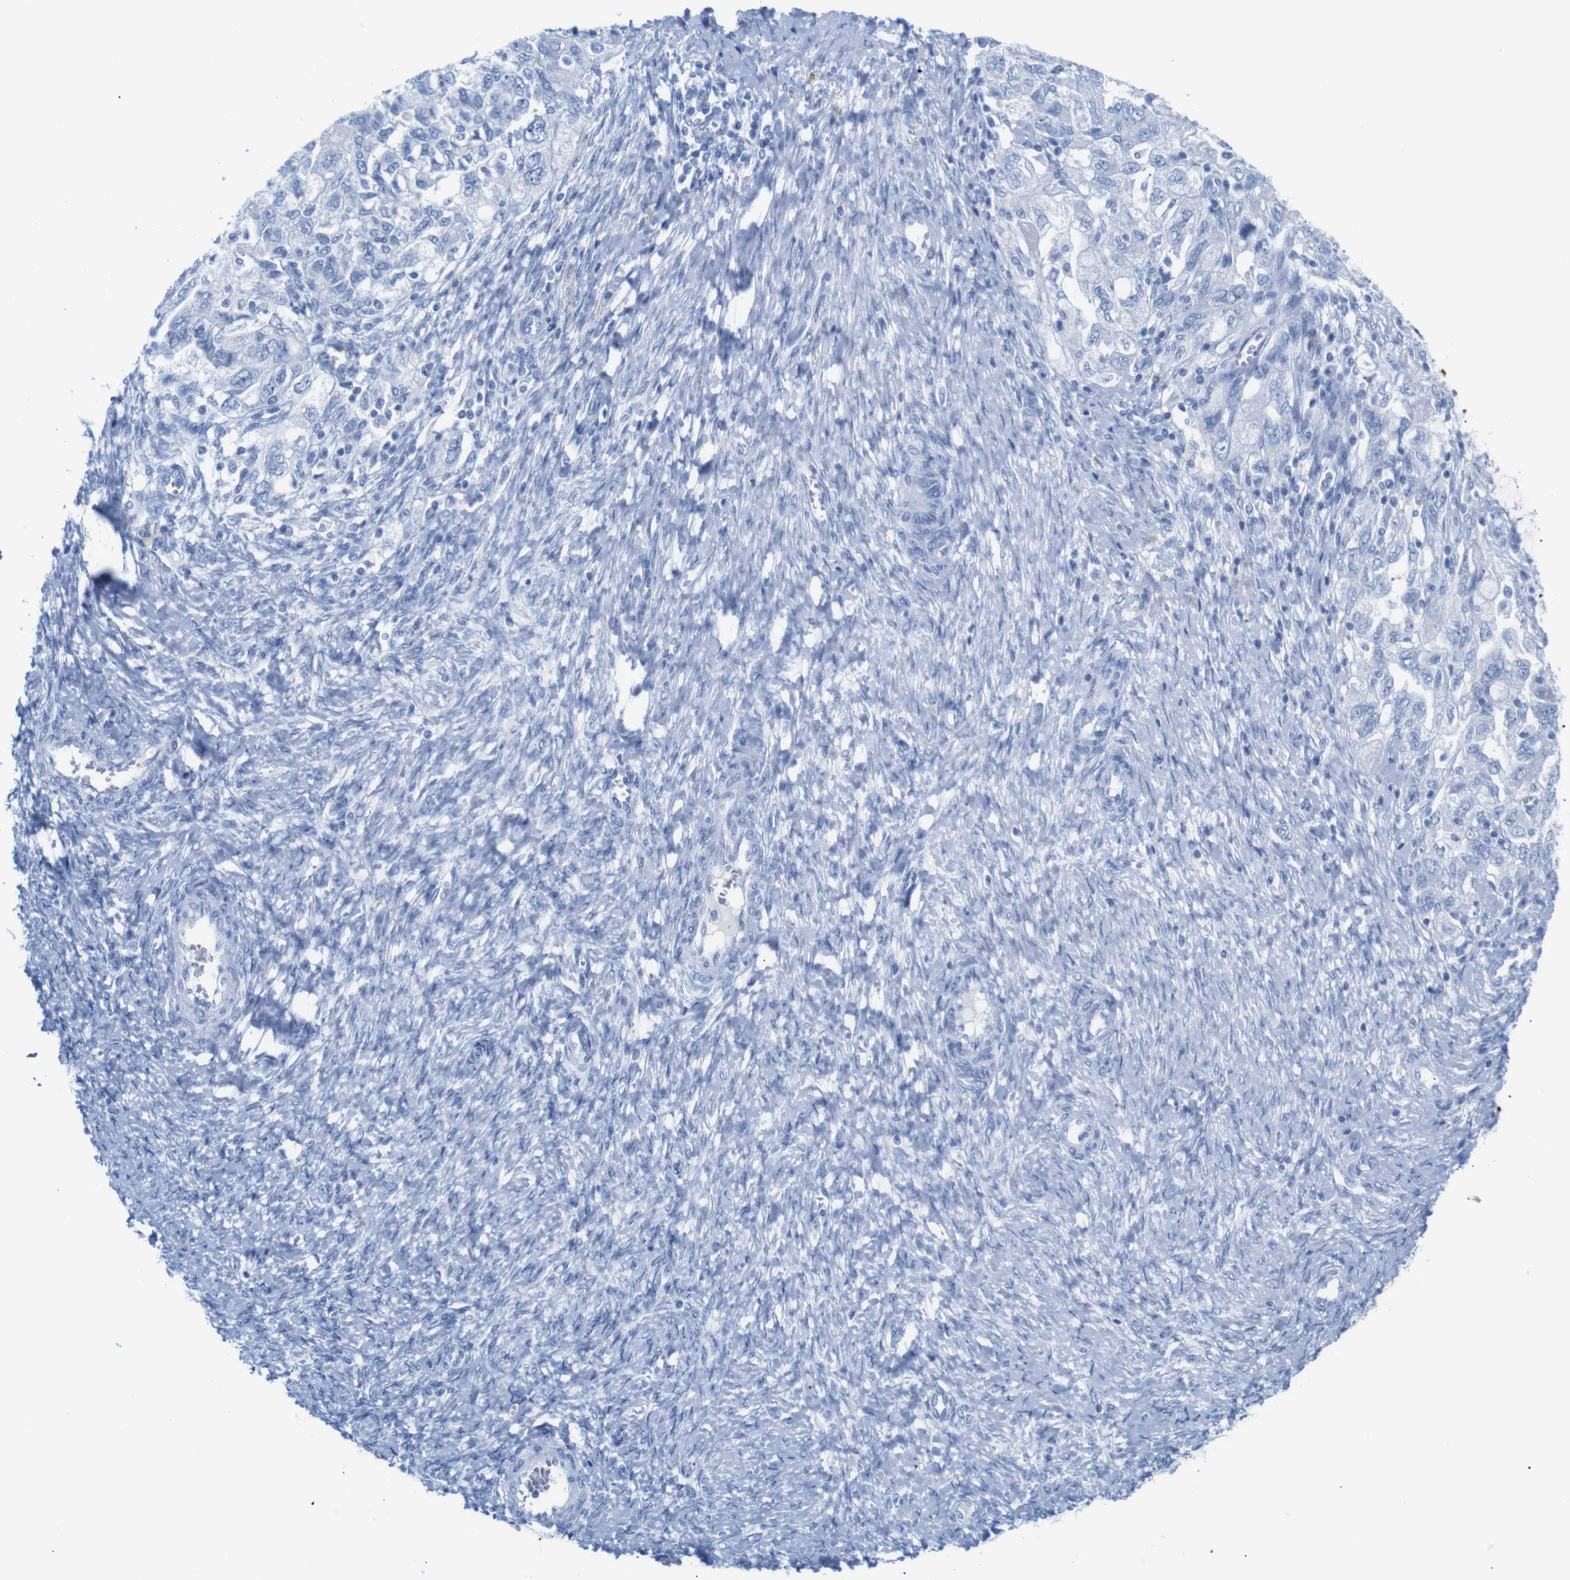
{"staining": {"intensity": "negative", "quantity": "none", "location": "none"}, "tissue": "ovarian cancer", "cell_type": "Tumor cells", "image_type": "cancer", "snomed": [{"axis": "morphology", "description": "Carcinoma, NOS"}, {"axis": "morphology", "description": "Cystadenocarcinoma, serous, NOS"}, {"axis": "topography", "description": "Ovary"}], "caption": "Immunohistochemistry micrograph of ovarian cancer (carcinoma) stained for a protein (brown), which exhibits no staining in tumor cells.", "gene": "ERVMER34-1", "patient": {"sex": "female", "age": 69}}